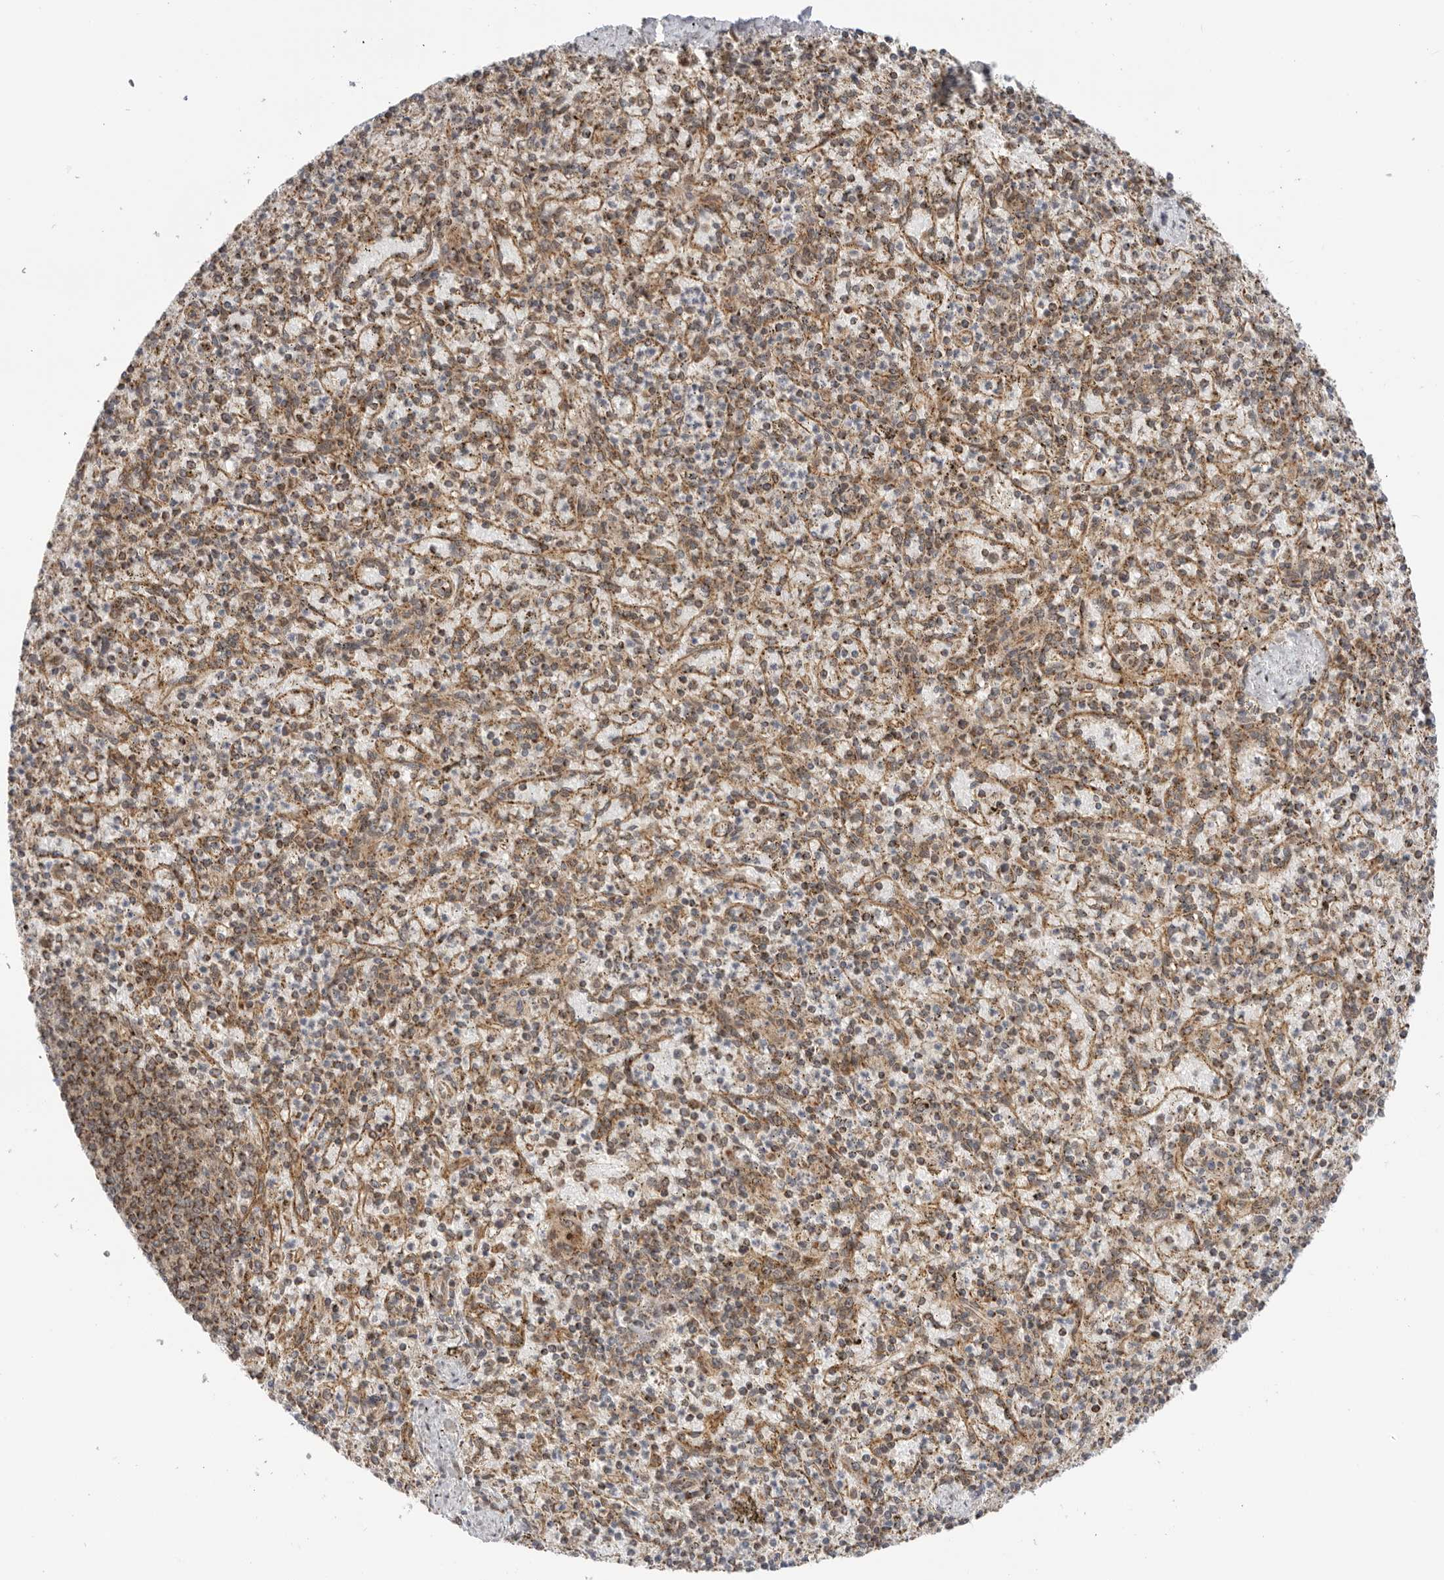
{"staining": {"intensity": "moderate", "quantity": "25%-75%", "location": "cytoplasmic/membranous"}, "tissue": "spleen", "cell_type": "Cells in red pulp", "image_type": "normal", "snomed": [{"axis": "morphology", "description": "Normal tissue, NOS"}, {"axis": "topography", "description": "Spleen"}], "caption": "An immunohistochemistry (IHC) micrograph of normal tissue is shown. Protein staining in brown labels moderate cytoplasmic/membranous positivity in spleen within cells in red pulp.", "gene": "DCAF8", "patient": {"sex": "male", "age": 72}}